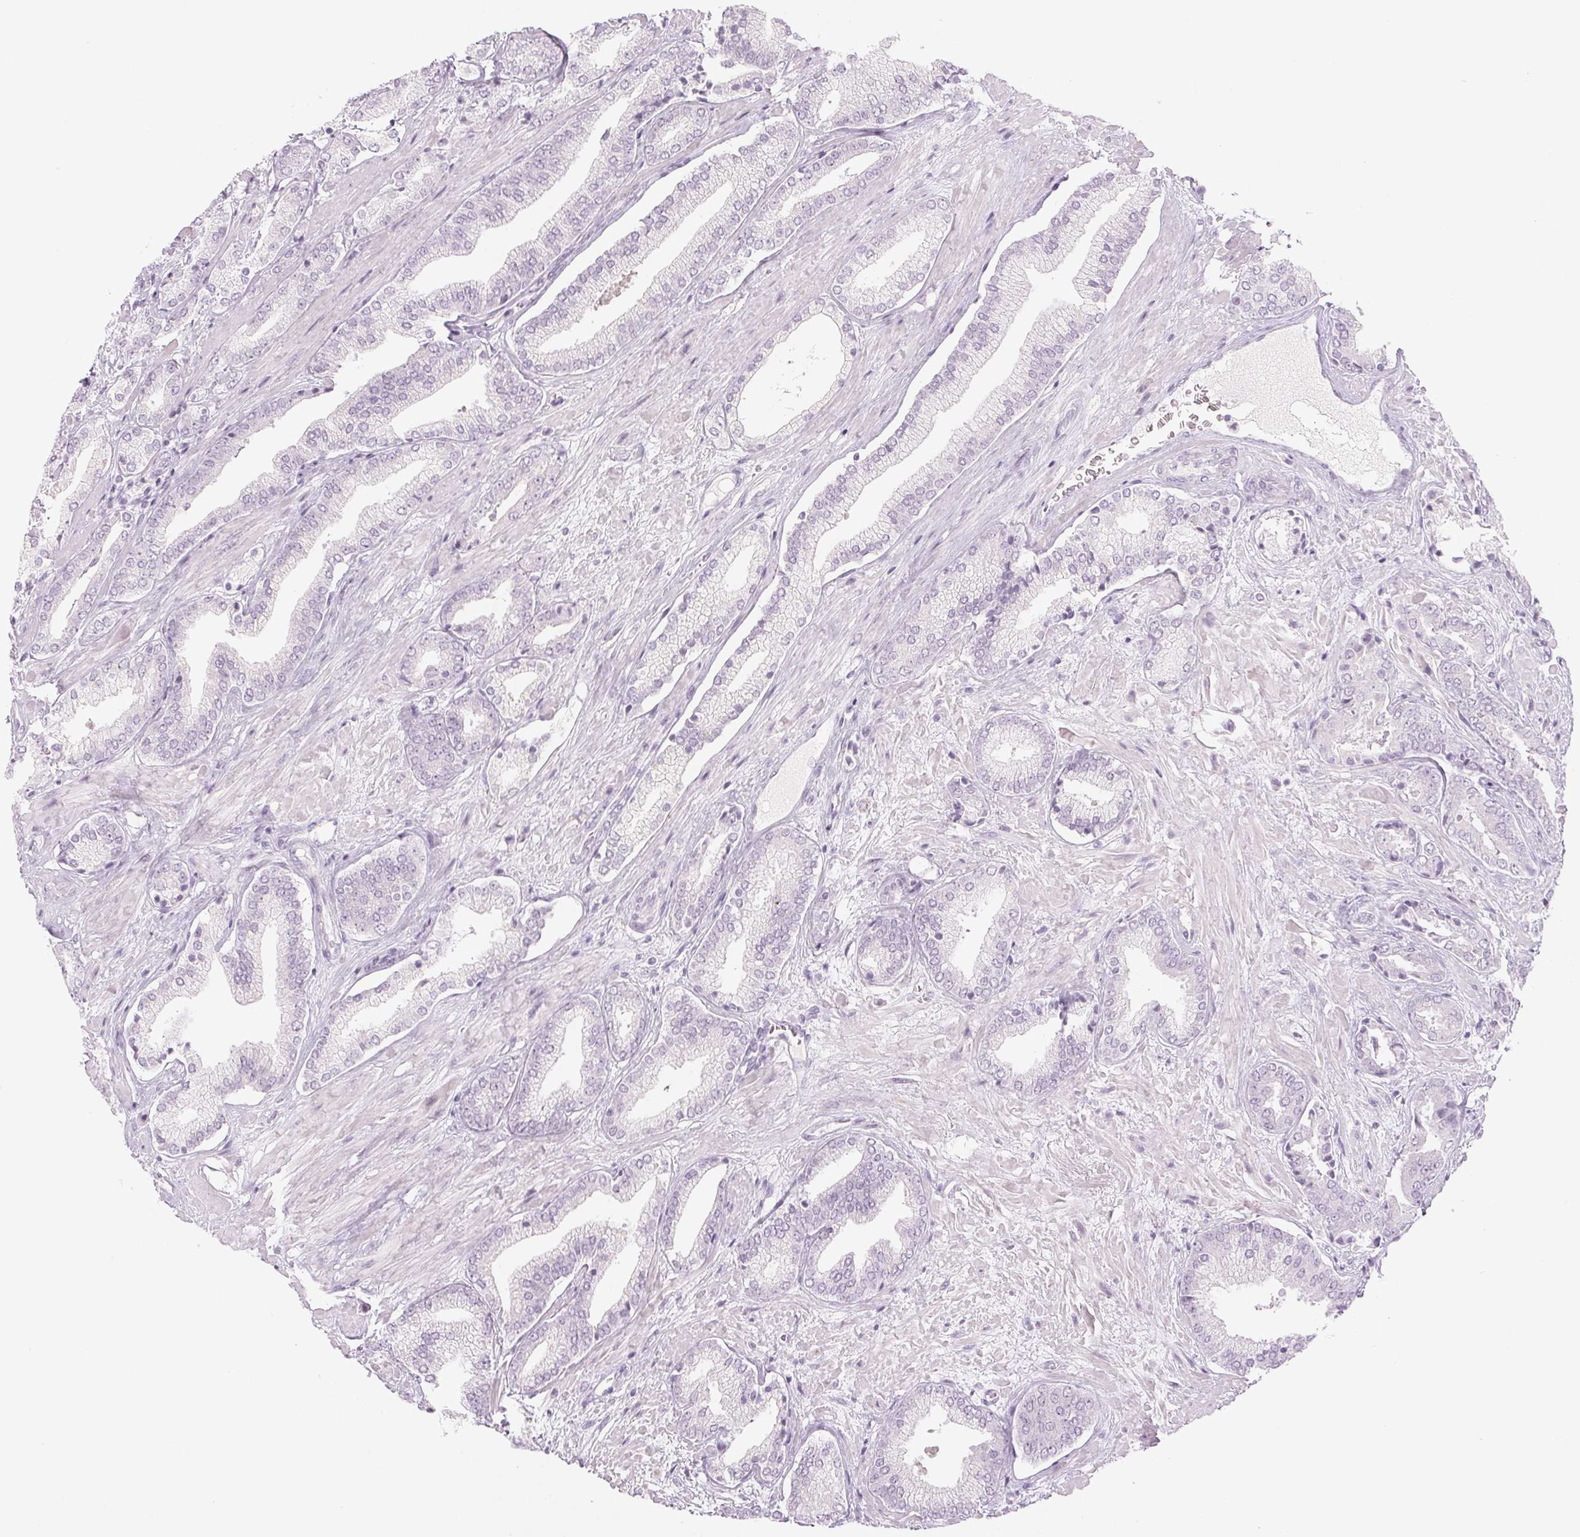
{"staining": {"intensity": "negative", "quantity": "none", "location": "none"}, "tissue": "prostate cancer", "cell_type": "Tumor cells", "image_type": "cancer", "snomed": [{"axis": "morphology", "description": "Adenocarcinoma, High grade"}, {"axis": "topography", "description": "Prostate"}], "caption": "Prostate adenocarcinoma (high-grade) was stained to show a protein in brown. There is no significant expression in tumor cells.", "gene": "EHHADH", "patient": {"sex": "male", "age": 56}}